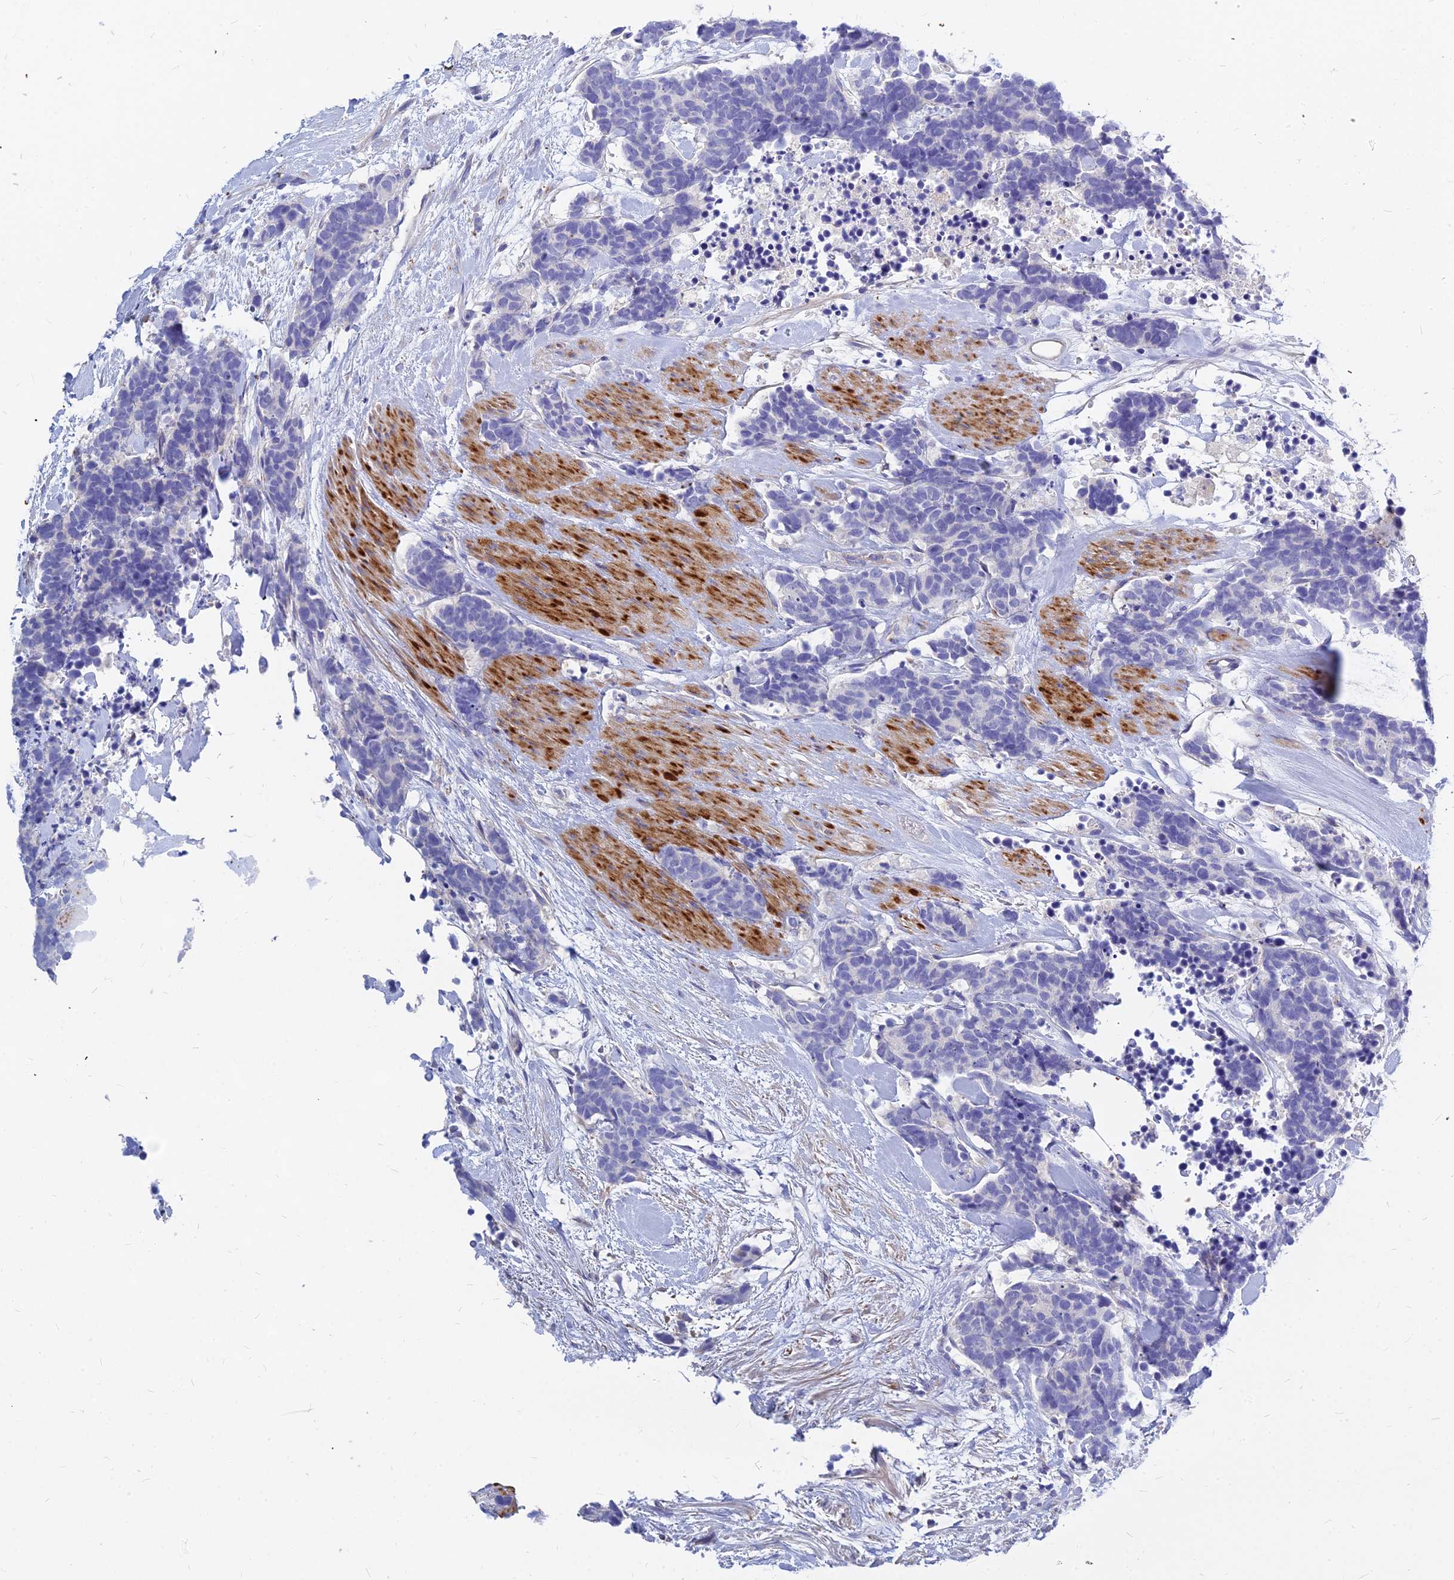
{"staining": {"intensity": "negative", "quantity": "none", "location": "none"}, "tissue": "carcinoid", "cell_type": "Tumor cells", "image_type": "cancer", "snomed": [{"axis": "morphology", "description": "Carcinoma, NOS"}, {"axis": "morphology", "description": "Carcinoid, malignant, NOS"}, {"axis": "topography", "description": "Prostate"}], "caption": "A histopathology image of malignant carcinoid stained for a protein demonstrates no brown staining in tumor cells. (Immunohistochemistry (ihc), brightfield microscopy, high magnification).", "gene": "ZNF552", "patient": {"sex": "male", "age": 57}}